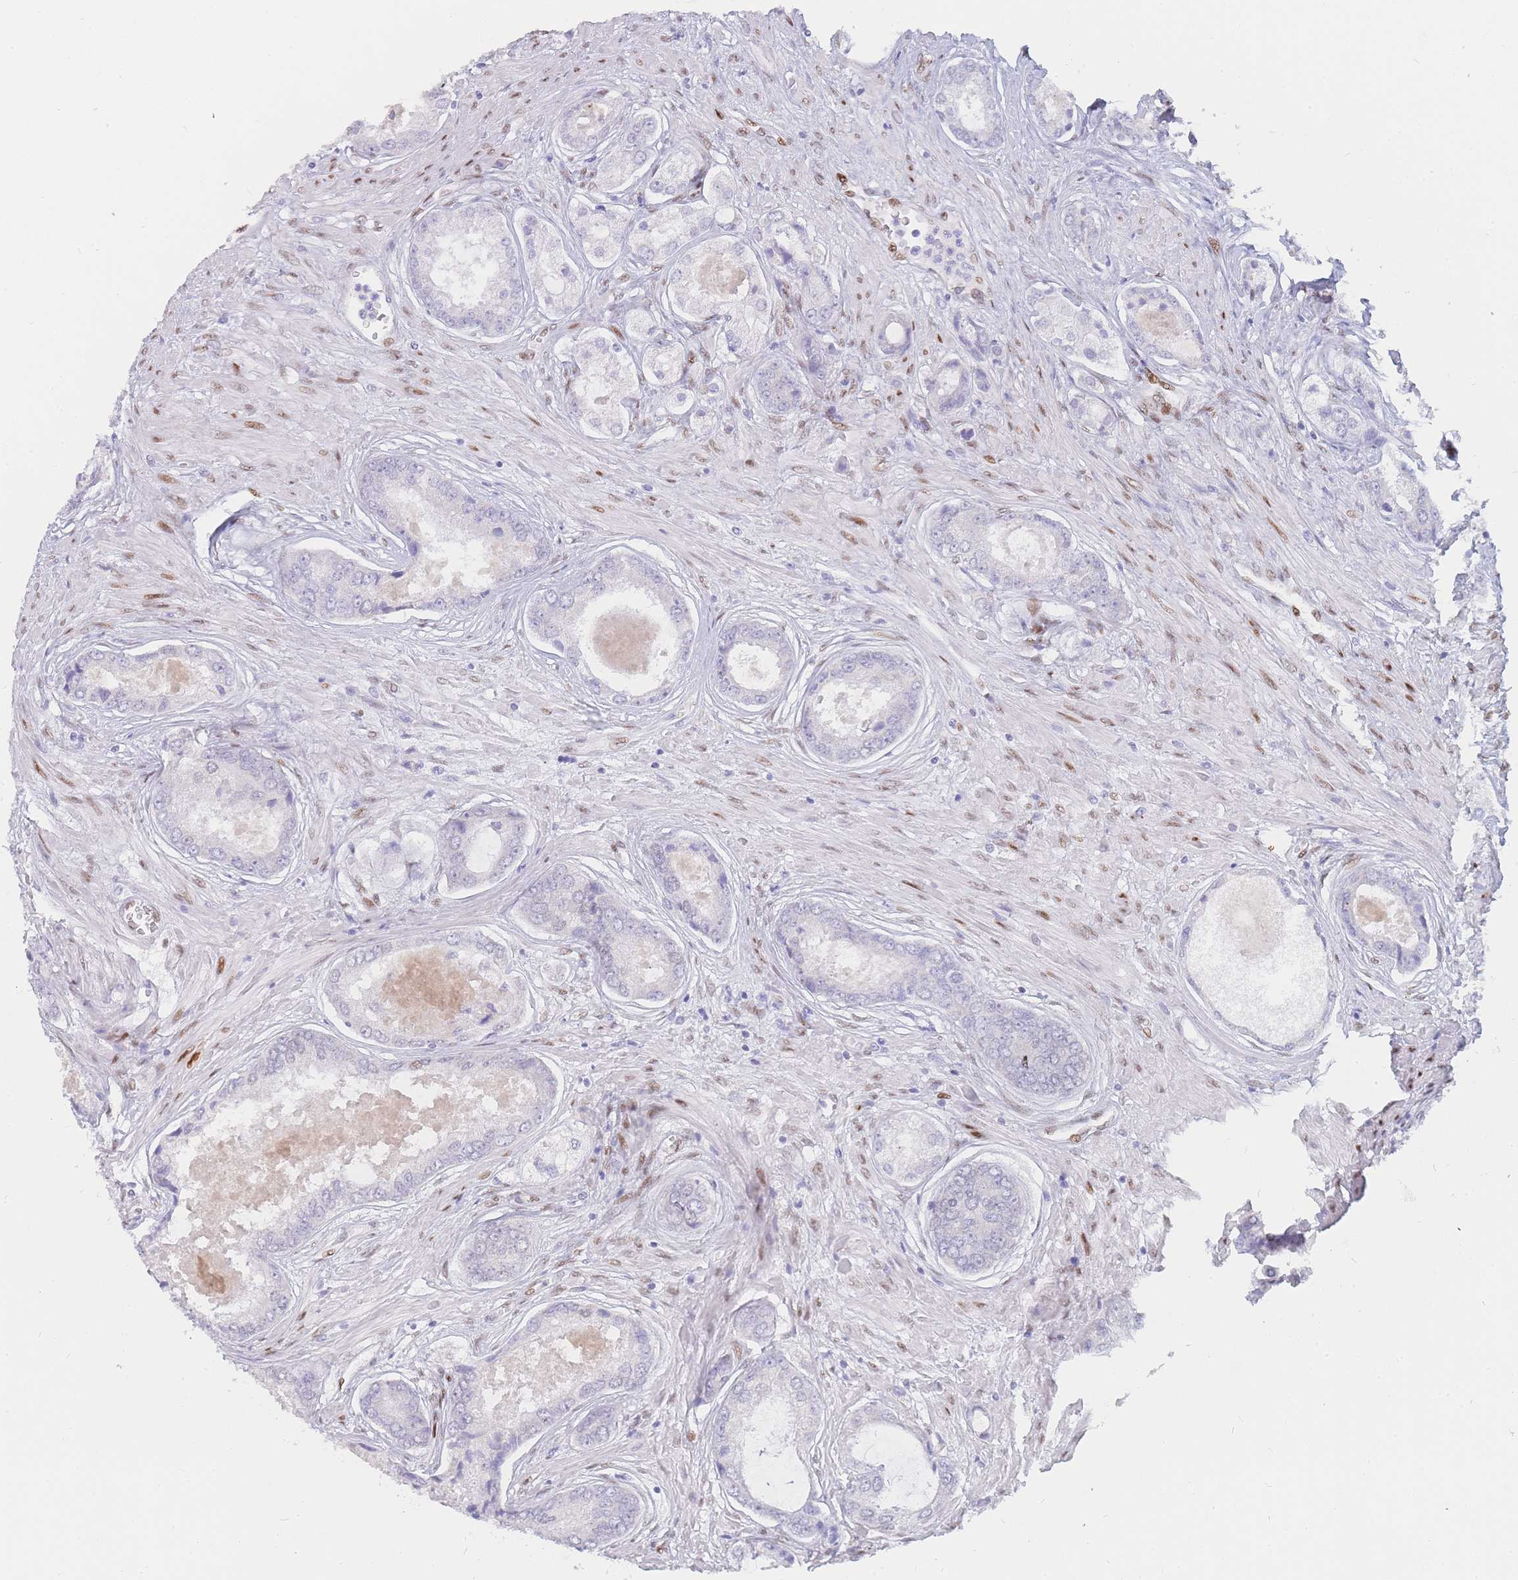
{"staining": {"intensity": "negative", "quantity": "none", "location": "none"}, "tissue": "prostate cancer", "cell_type": "Tumor cells", "image_type": "cancer", "snomed": [{"axis": "morphology", "description": "Adenocarcinoma, Low grade"}, {"axis": "topography", "description": "Prostate"}], "caption": "The immunohistochemistry (IHC) histopathology image has no significant positivity in tumor cells of prostate cancer (low-grade adenocarcinoma) tissue. (DAB immunohistochemistry visualized using brightfield microscopy, high magnification).", "gene": "PSMB5", "patient": {"sex": "male", "age": 68}}